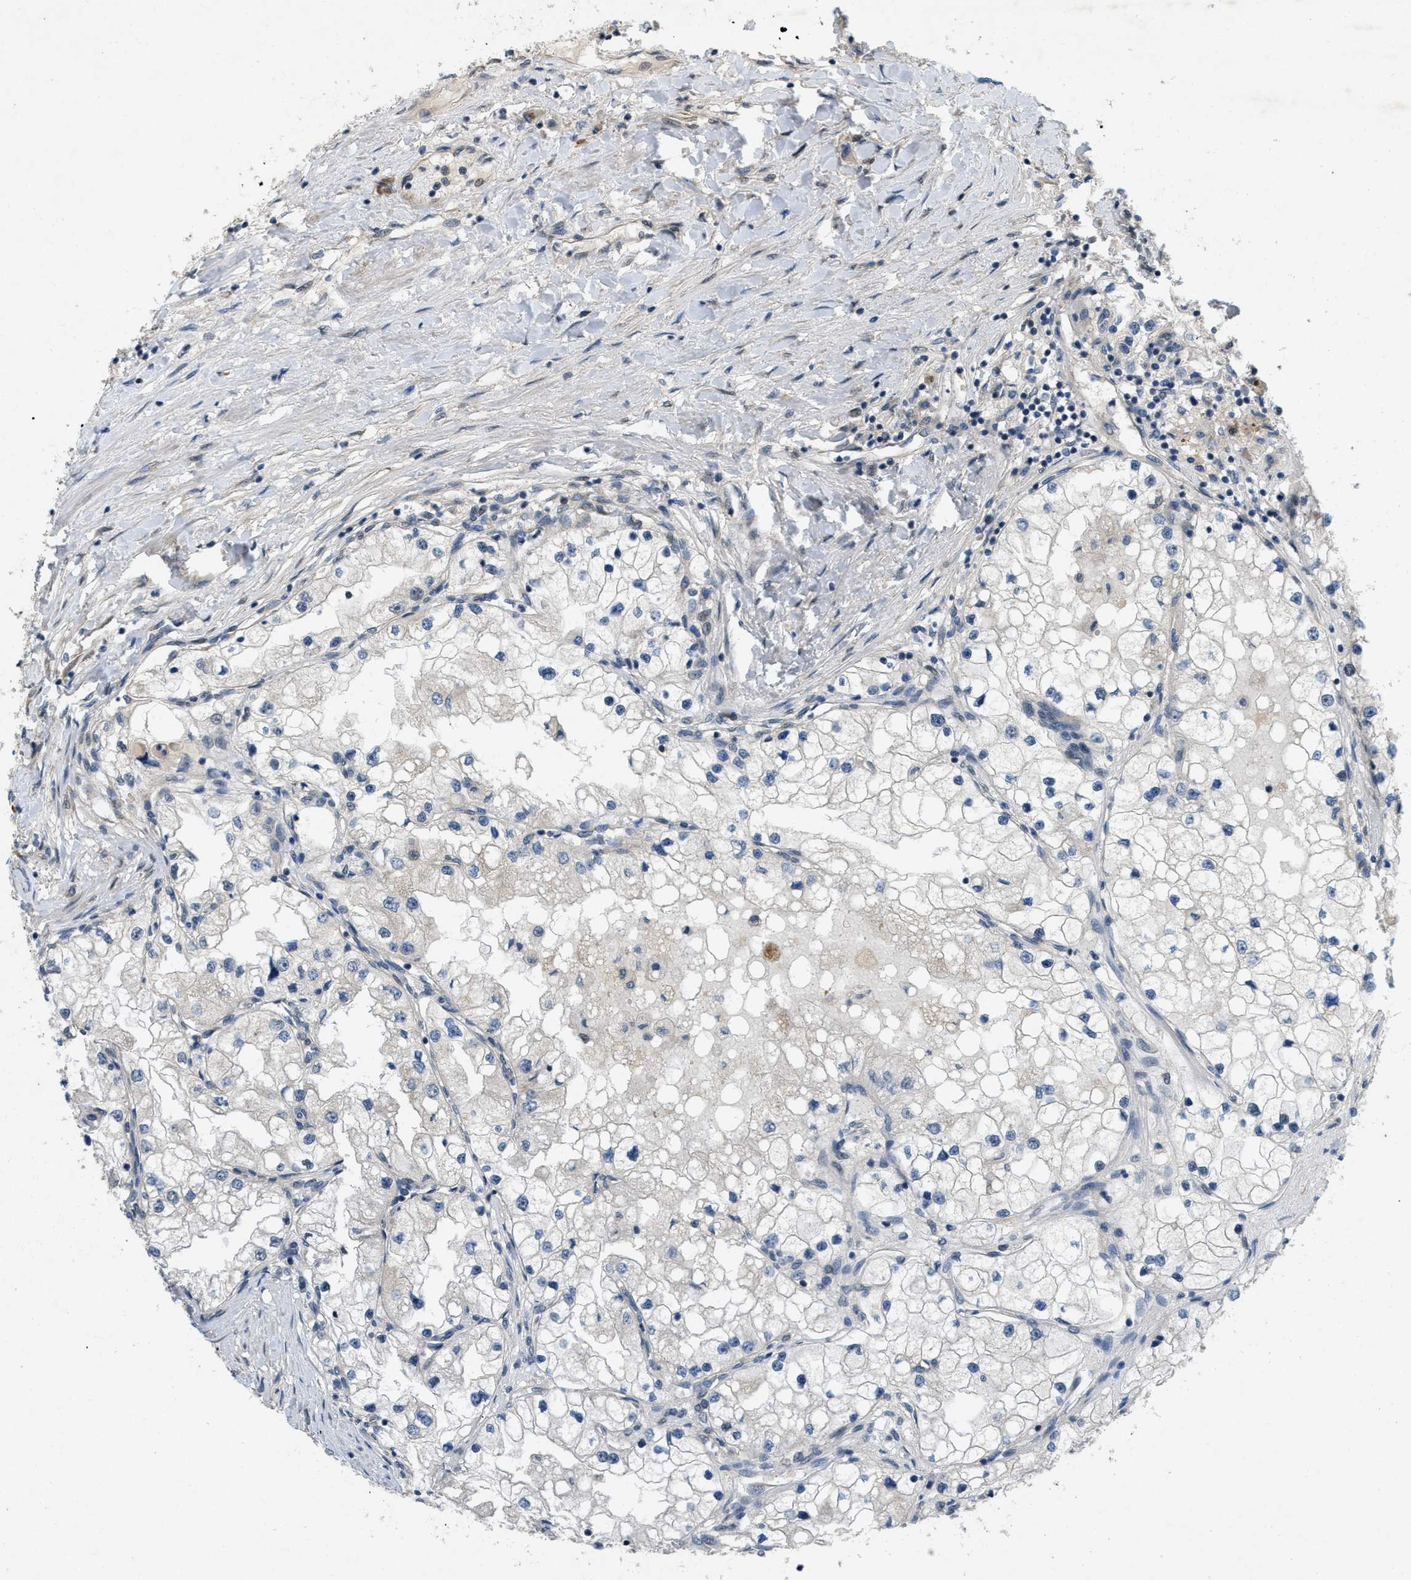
{"staining": {"intensity": "negative", "quantity": "none", "location": "none"}, "tissue": "renal cancer", "cell_type": "Tumor cells", "image_type": "cancer", "snomed": [{"axis": "morphology", "description": "Adenocarcinoma, NOS"}, {"axis": "topography", "description": "Kidney"}], "caption": "An image of human renal cancer (adenocarcinoma) is negative for staining in tumor cells. (Brightfield microscopy of DAB IHC at high magnification).", "gene": "IFNLR1", "patient": {"sex": "male", "age": 68}}